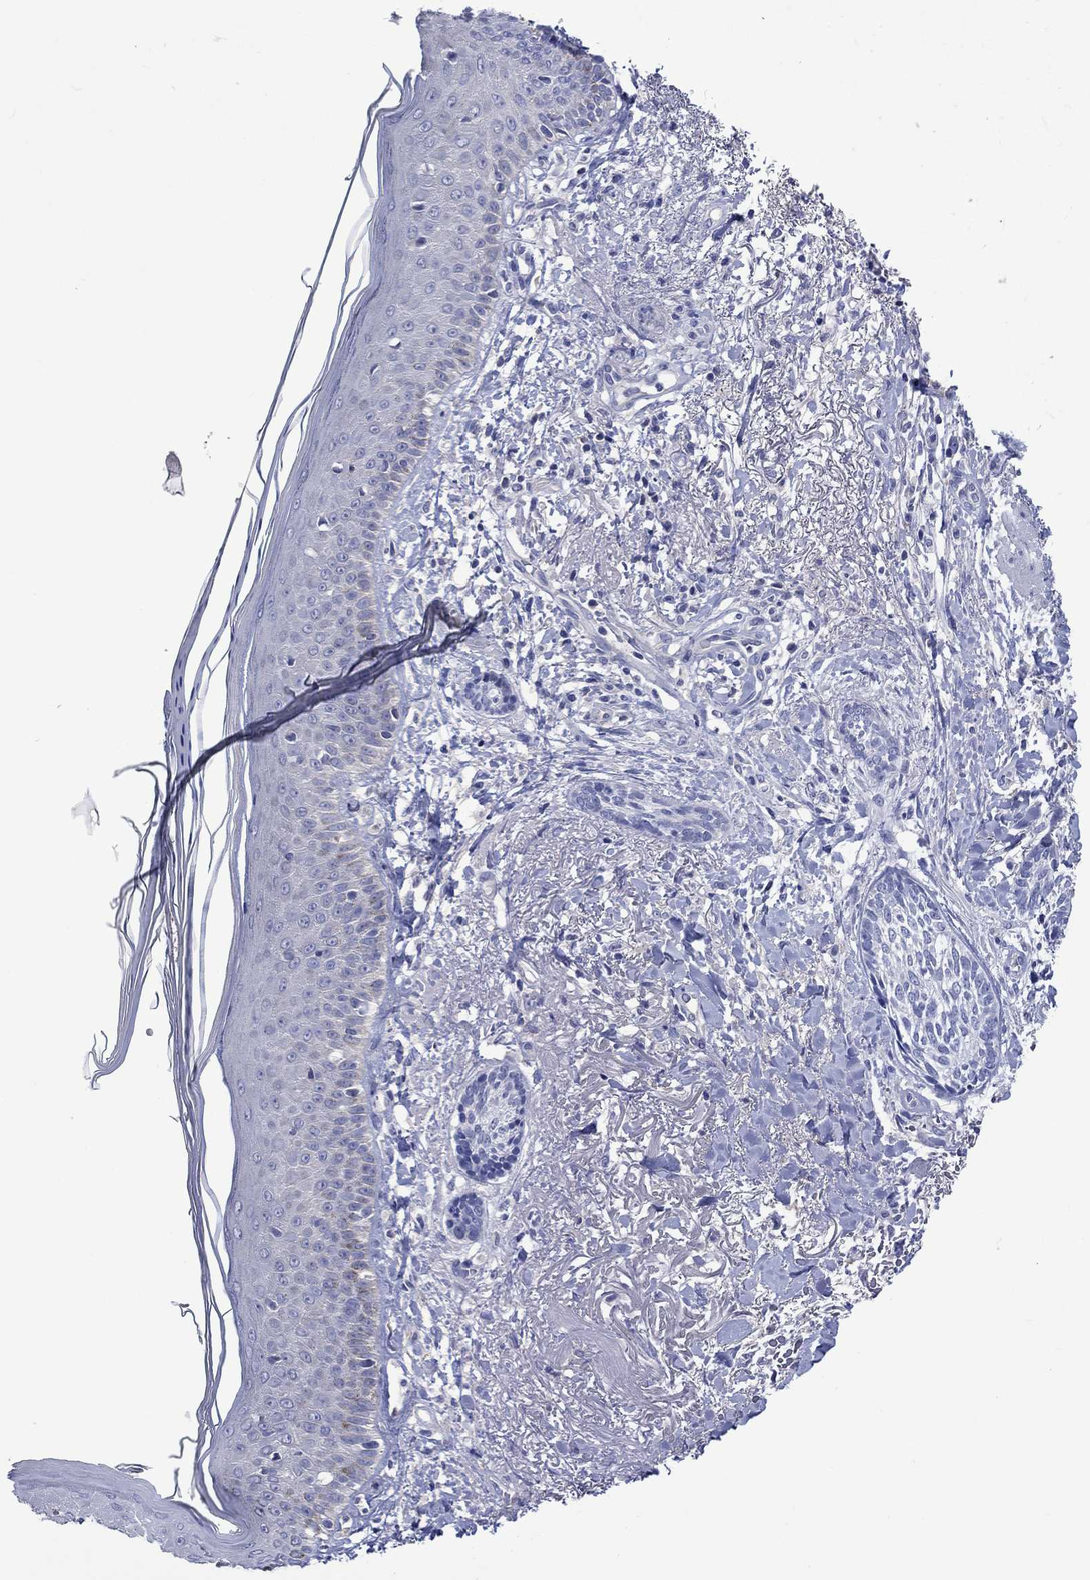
{"staining": {"intensity": "negative", "quantity": "none", "location": "none"}, "tissue": "skin cancer", "cell_type": "Tumor cells", "image_type": "cancer", "snomed": [{"axis": "morphology", "description": "Normal tissue, NOS"}, {"axis": "morphology", "description": "Basal cell carcinoma"}, {"axis": "topography", "description": "Skin"}], "caption": "Tumor cells show no significant staining in skin basal cell carcinoma.", "gene": "TOMM20L", "patient": {"sex": "male", "age": 84}}